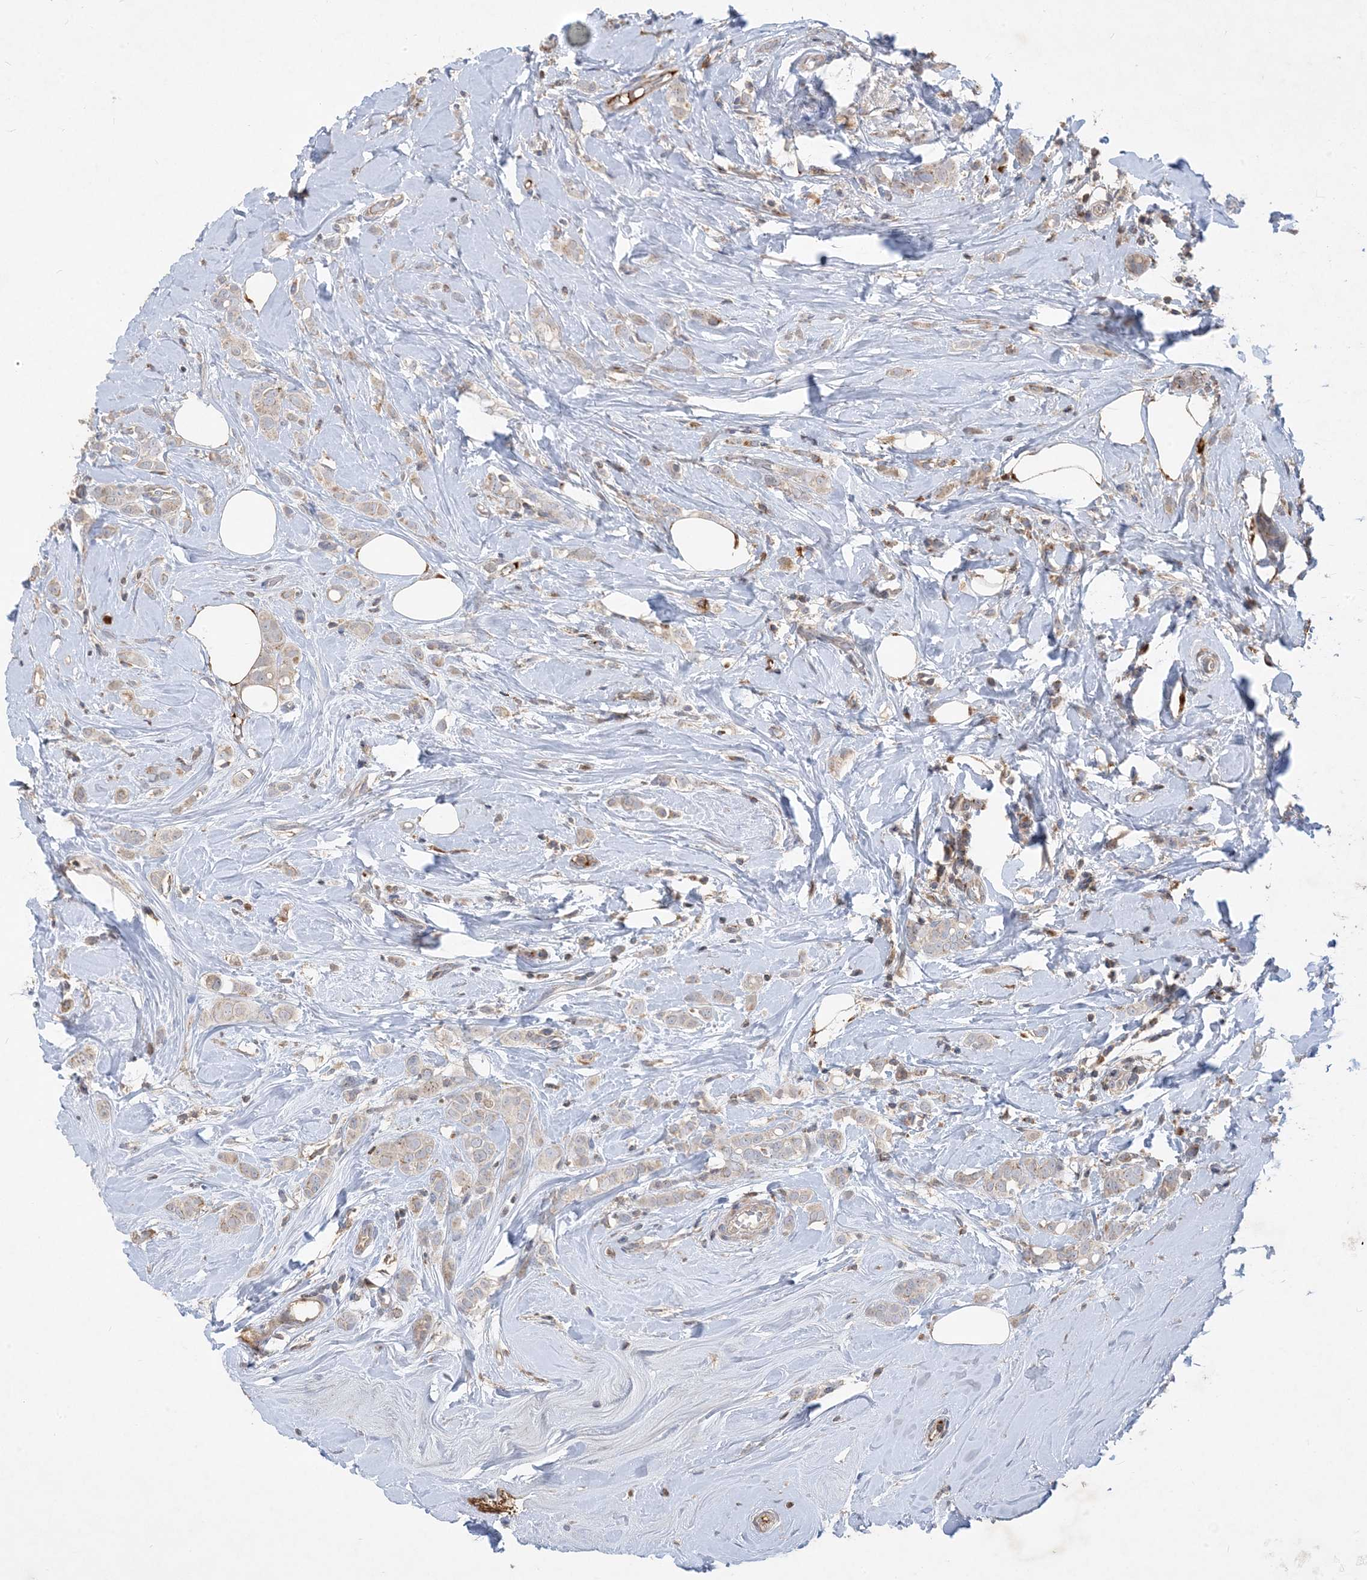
{"staining": {"intensity": "weak", "quantity": "<25%", "location": "cytoplasmic/membranous"}, "tissue": "breast cancer", "cell_type": "Tumor cells", "image_type": "cancer", "snomed": [{"axis": "morphology", "description": "Lobular carcinoma"}, {"axis": "topography", "description": "Breast"}], "caption": "High magnification brightfield microscopy of breast cancer (lobular carcinoma) stained with DAB (3,3'-diaminobenzidine) (brown) and counterstained with hematoxylin (blue): tumor cells show no significant staining.", "gene": "ECHDC1", "patient": {"sex": "female", "age": 47}}